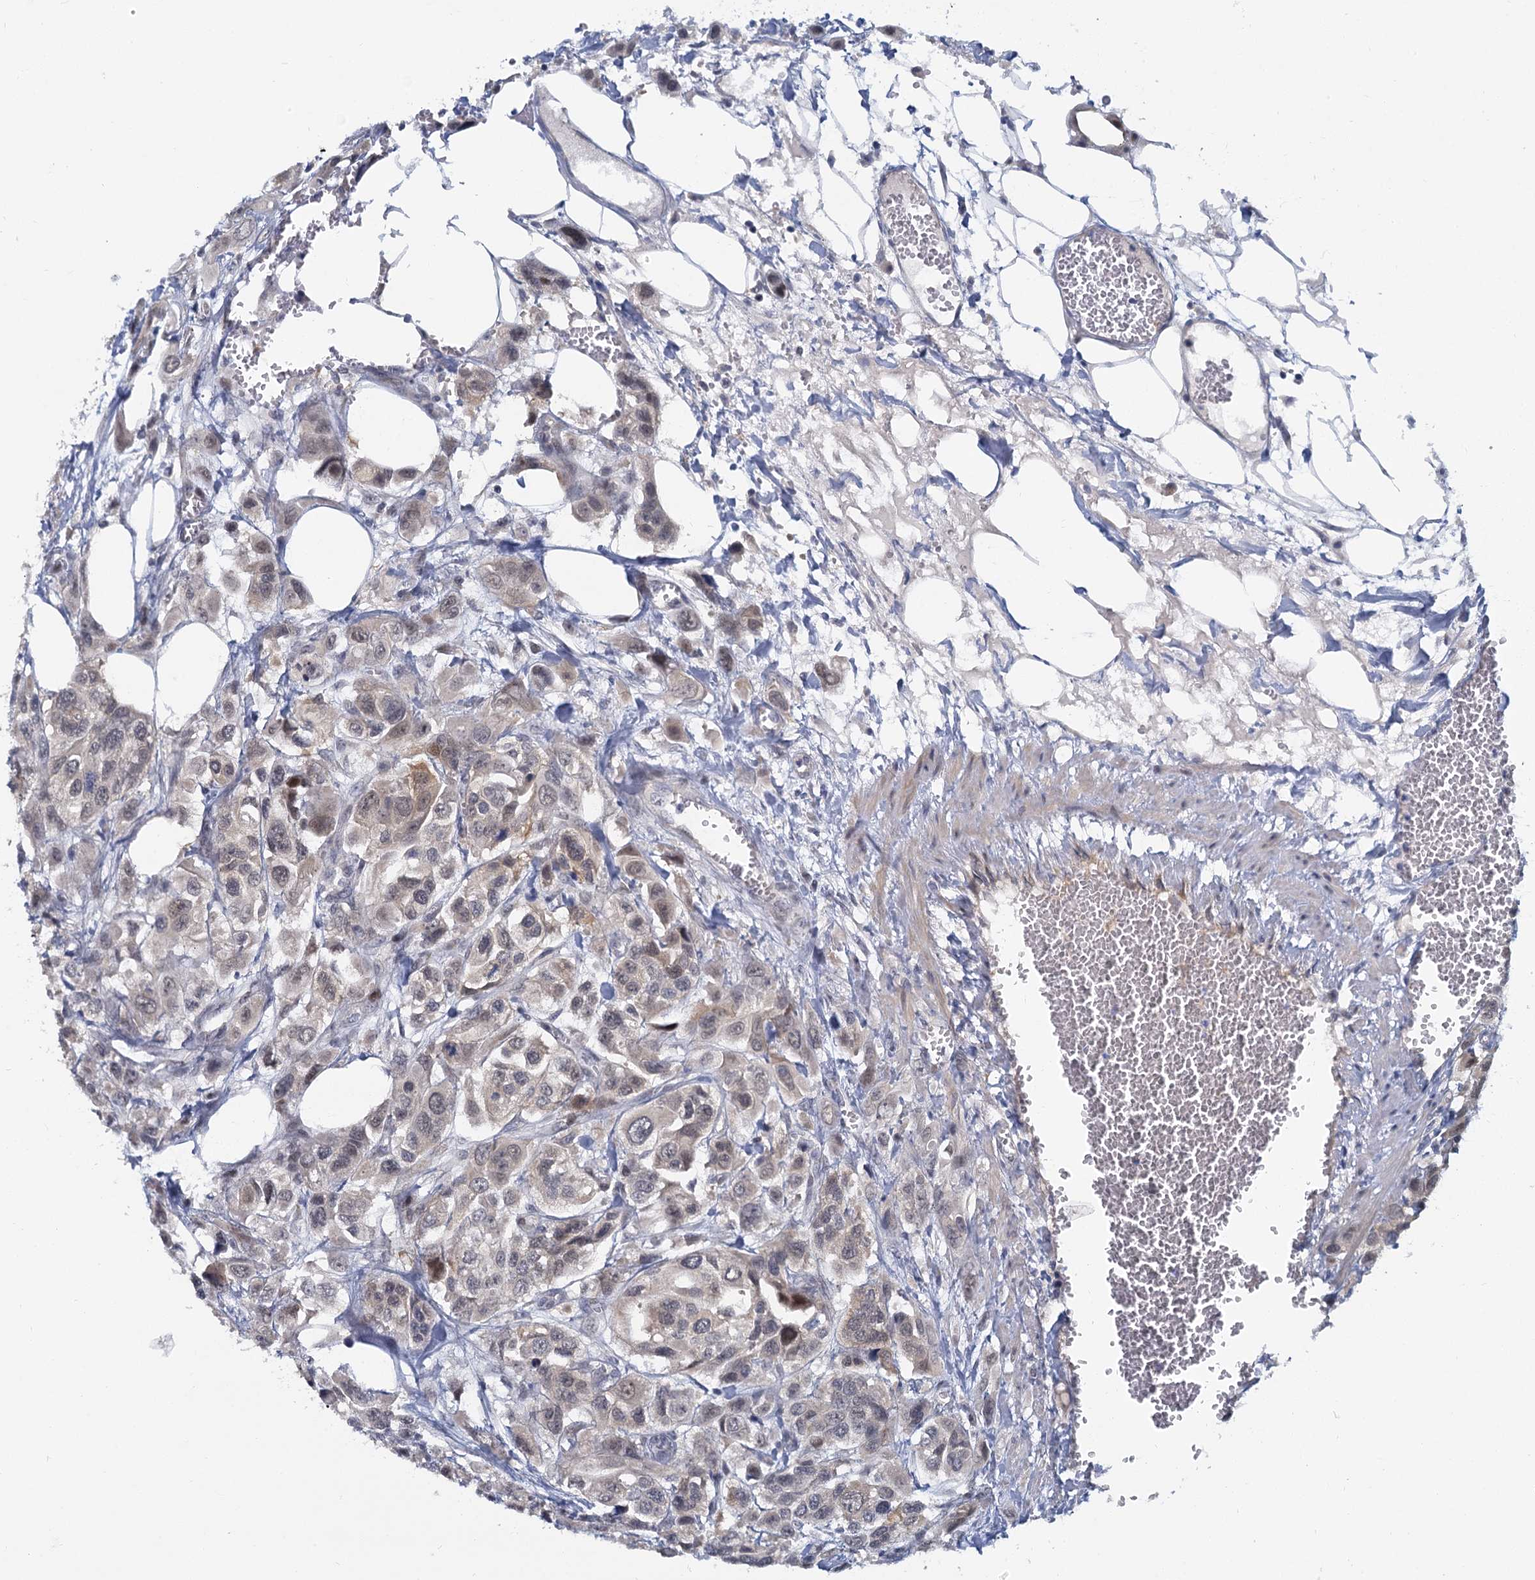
{"staining": {"intensity": "weak", "quantity": "25%-75%", "location": "cytoplasmic/membranous,nuclear"}, "tissue": "urothelial cancer", "cell_type": "Tumor cells", "image_type": "cancer", "snomed": [{"axis": "morphology", "description": "Urothelial carcinoma, High grade"}, {"axis": "topography", "description": "Urinary bladder"}], "caption": "Protein expression analysis of human urothelial cancer reveals weak cytoplasmic/membranous and nuclear staining in approximately 25%-75% of tumor cells. (DAB IHC with brightfield microscopy, high magnification).", "gene": "ACRBP", "patient": {"sex": "male", "age": 67}}